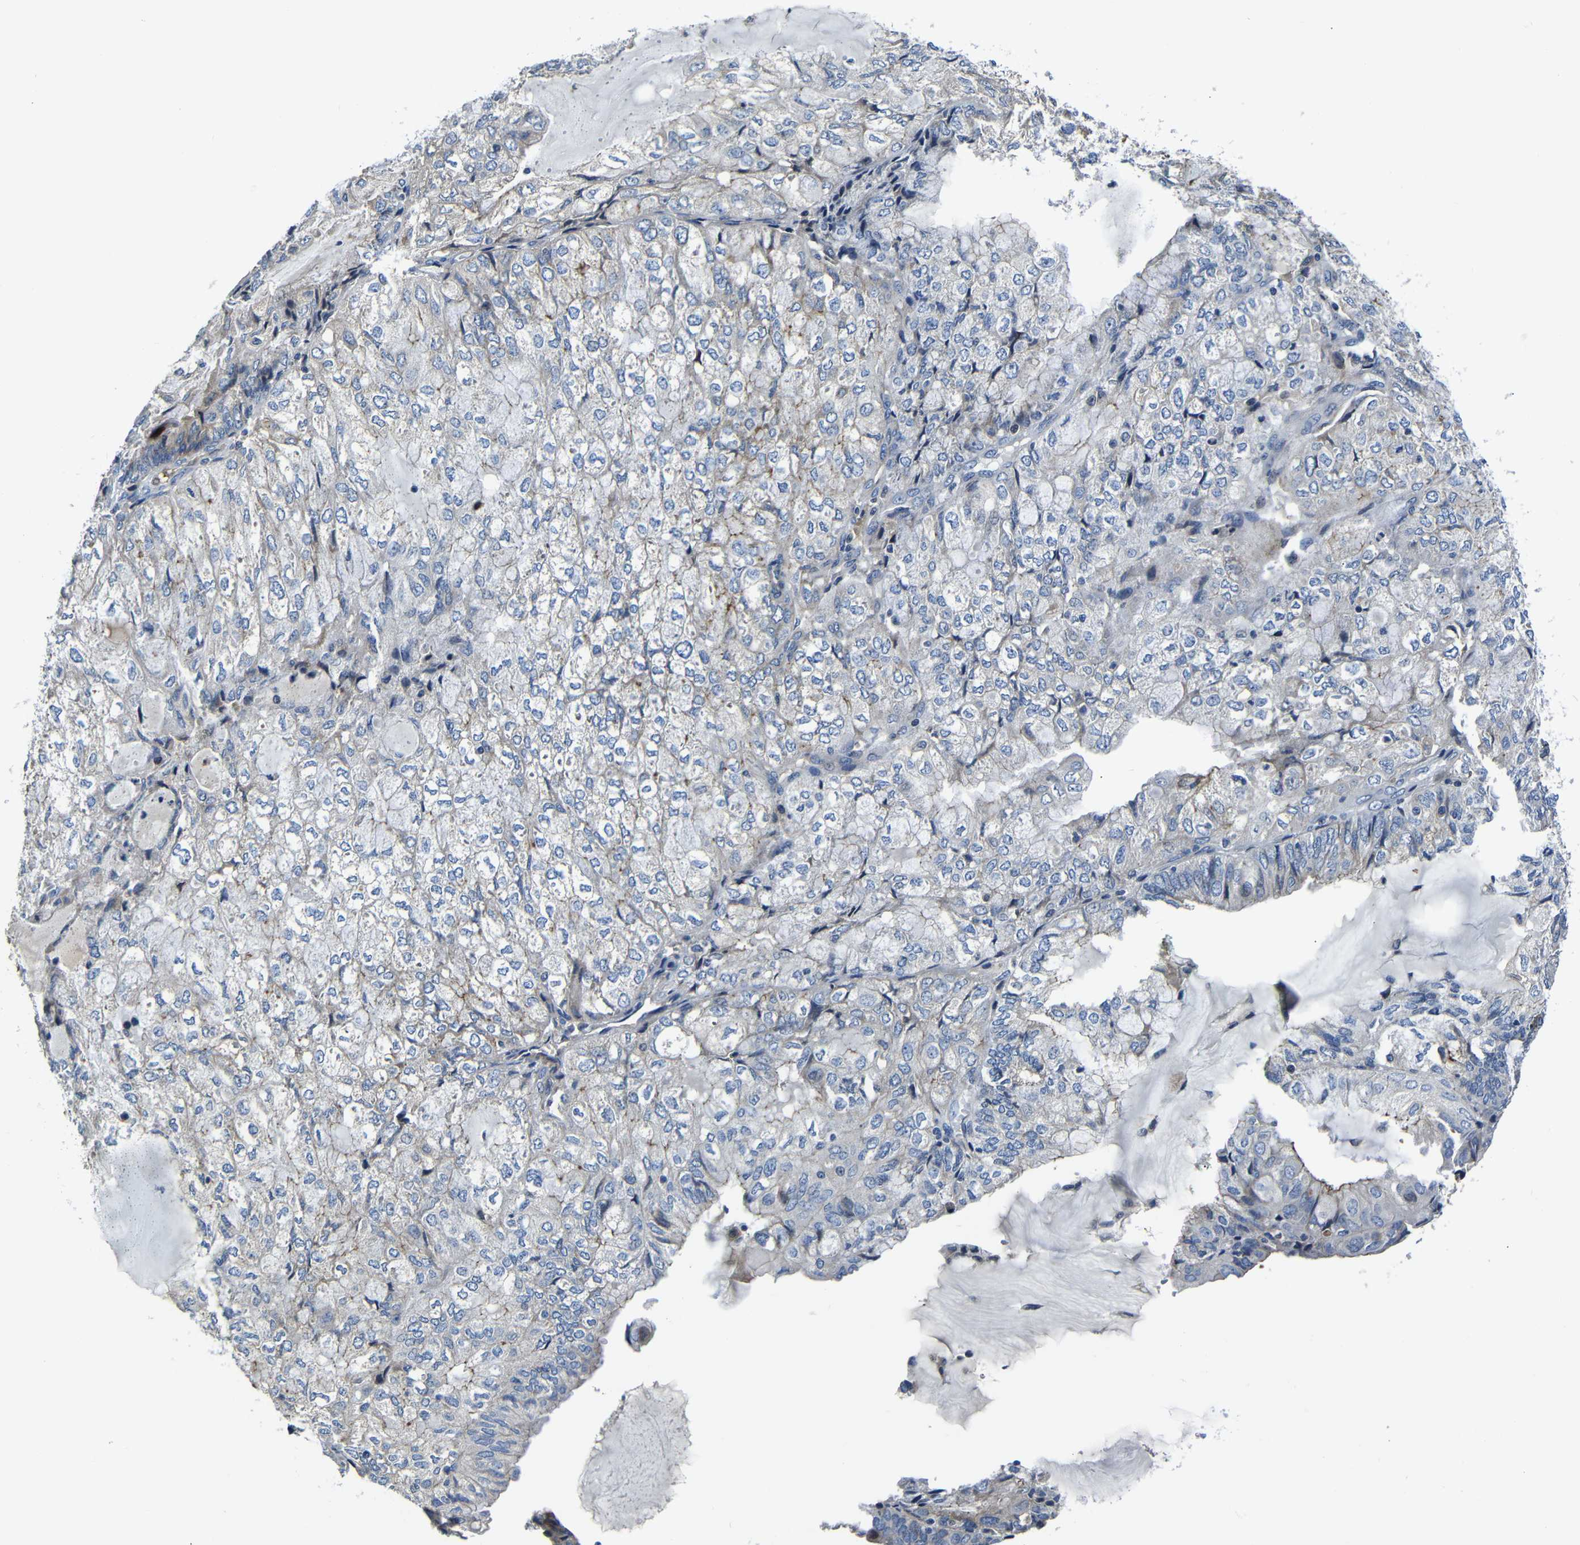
{"staining": {"intensity": "weak", "quantity": "25%-75%", "location": "cytoplasmic/membranous"}, "tissue": "endometrial cancer", "cell_type": "Tumor cells", "image_type": "cancer", "snomed": [{"axis": "morphology", "description": "Adenocarcinoma, NOS"}, {"axis": "topography", "description": "Endometrium"}], "caption": "Endometrial cancer stained for a protein shows weak cytoplasmic/membranous positivity in tumor cells.", "gene": "AFDN", "patient": {"sex": "female", "age": 81}}